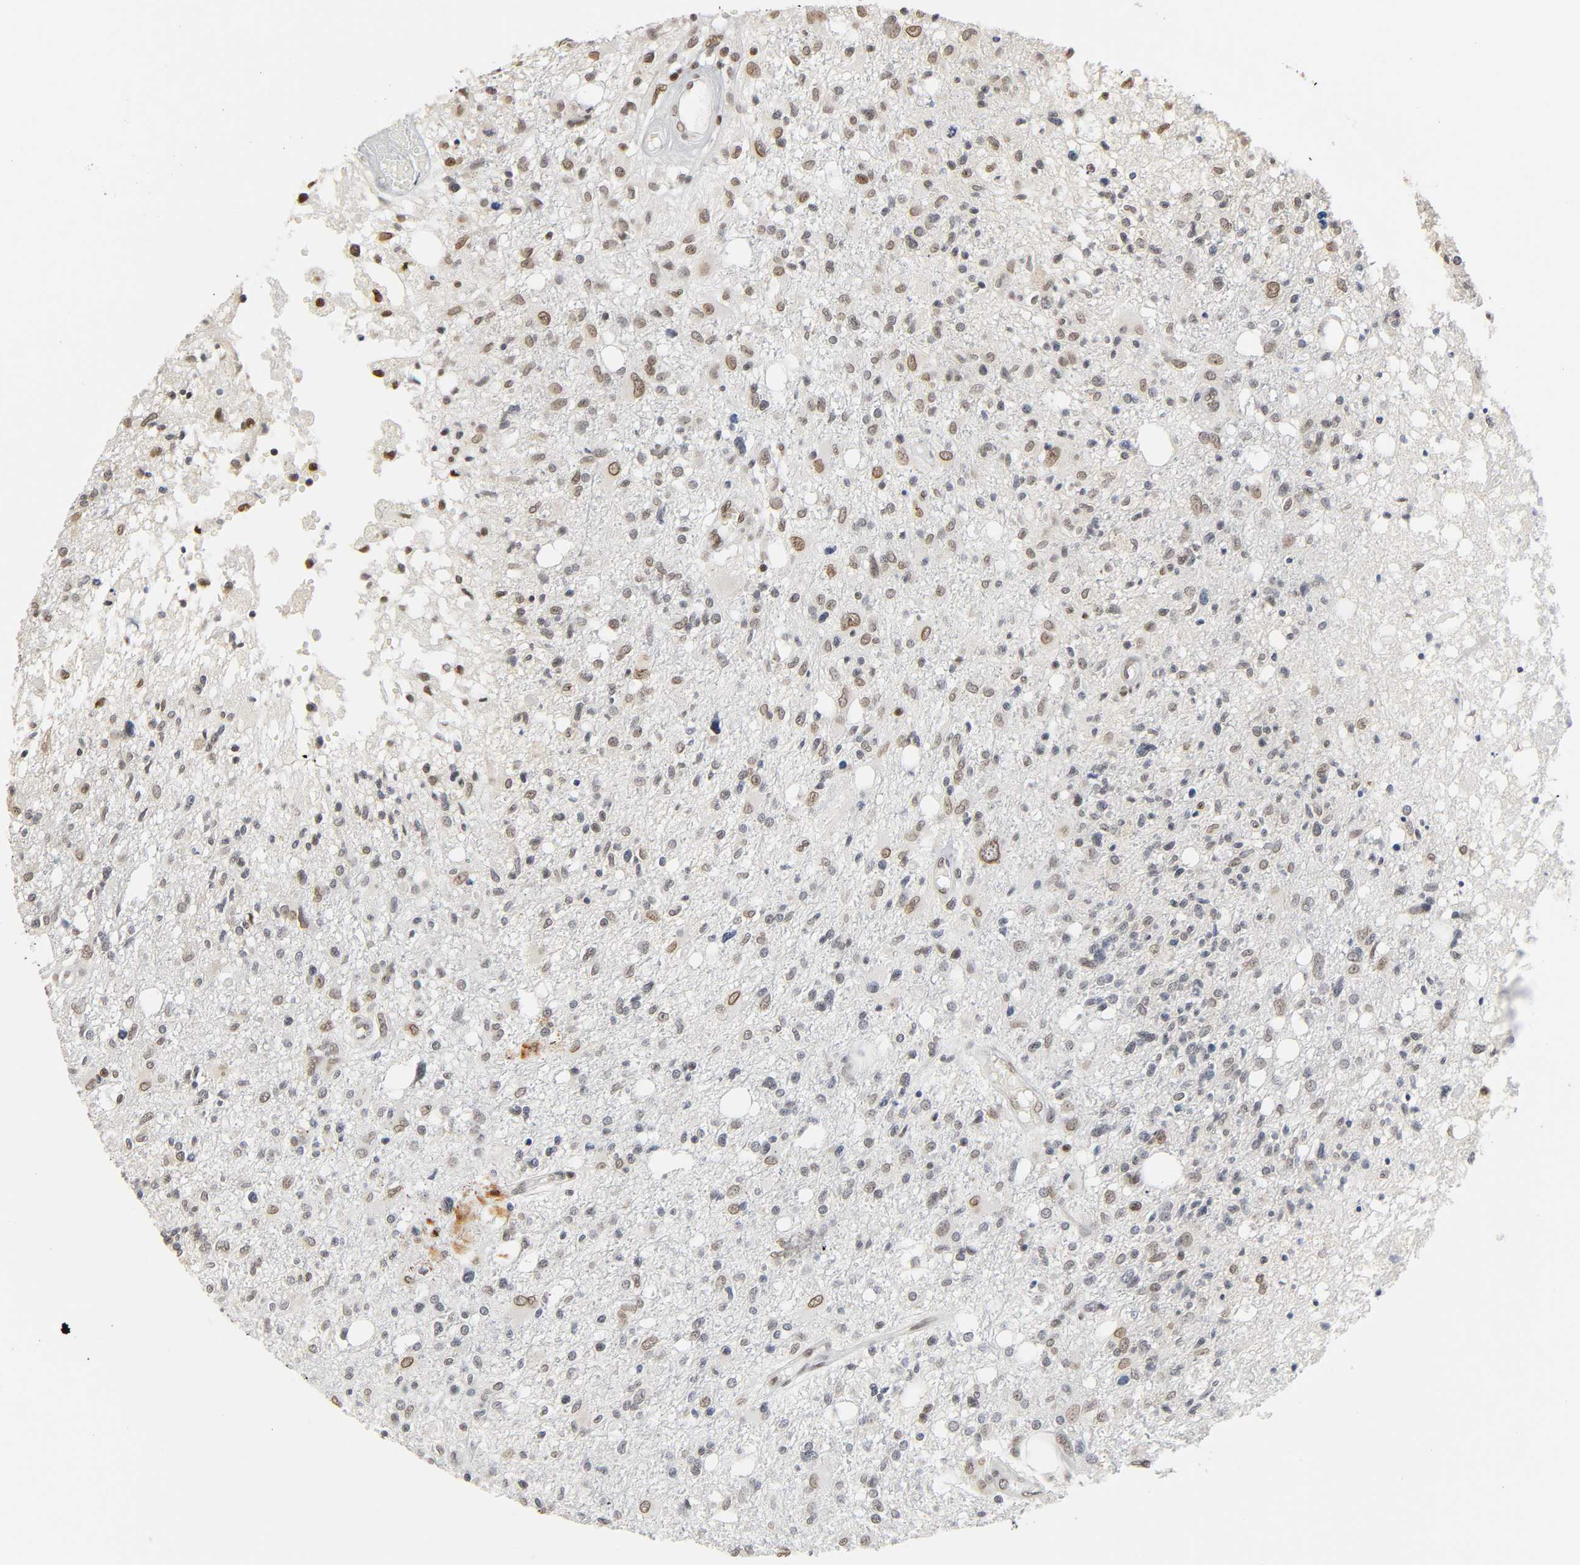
{"staining": {"intensity": "weak", "quantity": "25%-75%", "location": "nuclear"}, "tissue": "glioma", "cell_type": "Tumor cells", "image_type": "cancer", "snomed": [{"axis": "morphology", "description": "Glioma, malignant, High grade"}, {"axis": "topography", "description": "Cerebral cortex"}], "caption": "Human malignant high-grade glioma stained with a brown dye exhibits weak nuclear positive expression in approximately 25%-75% of tumor cells.", "gene": "SUMO1", "patient": {"sex": "male", "age": 76}}